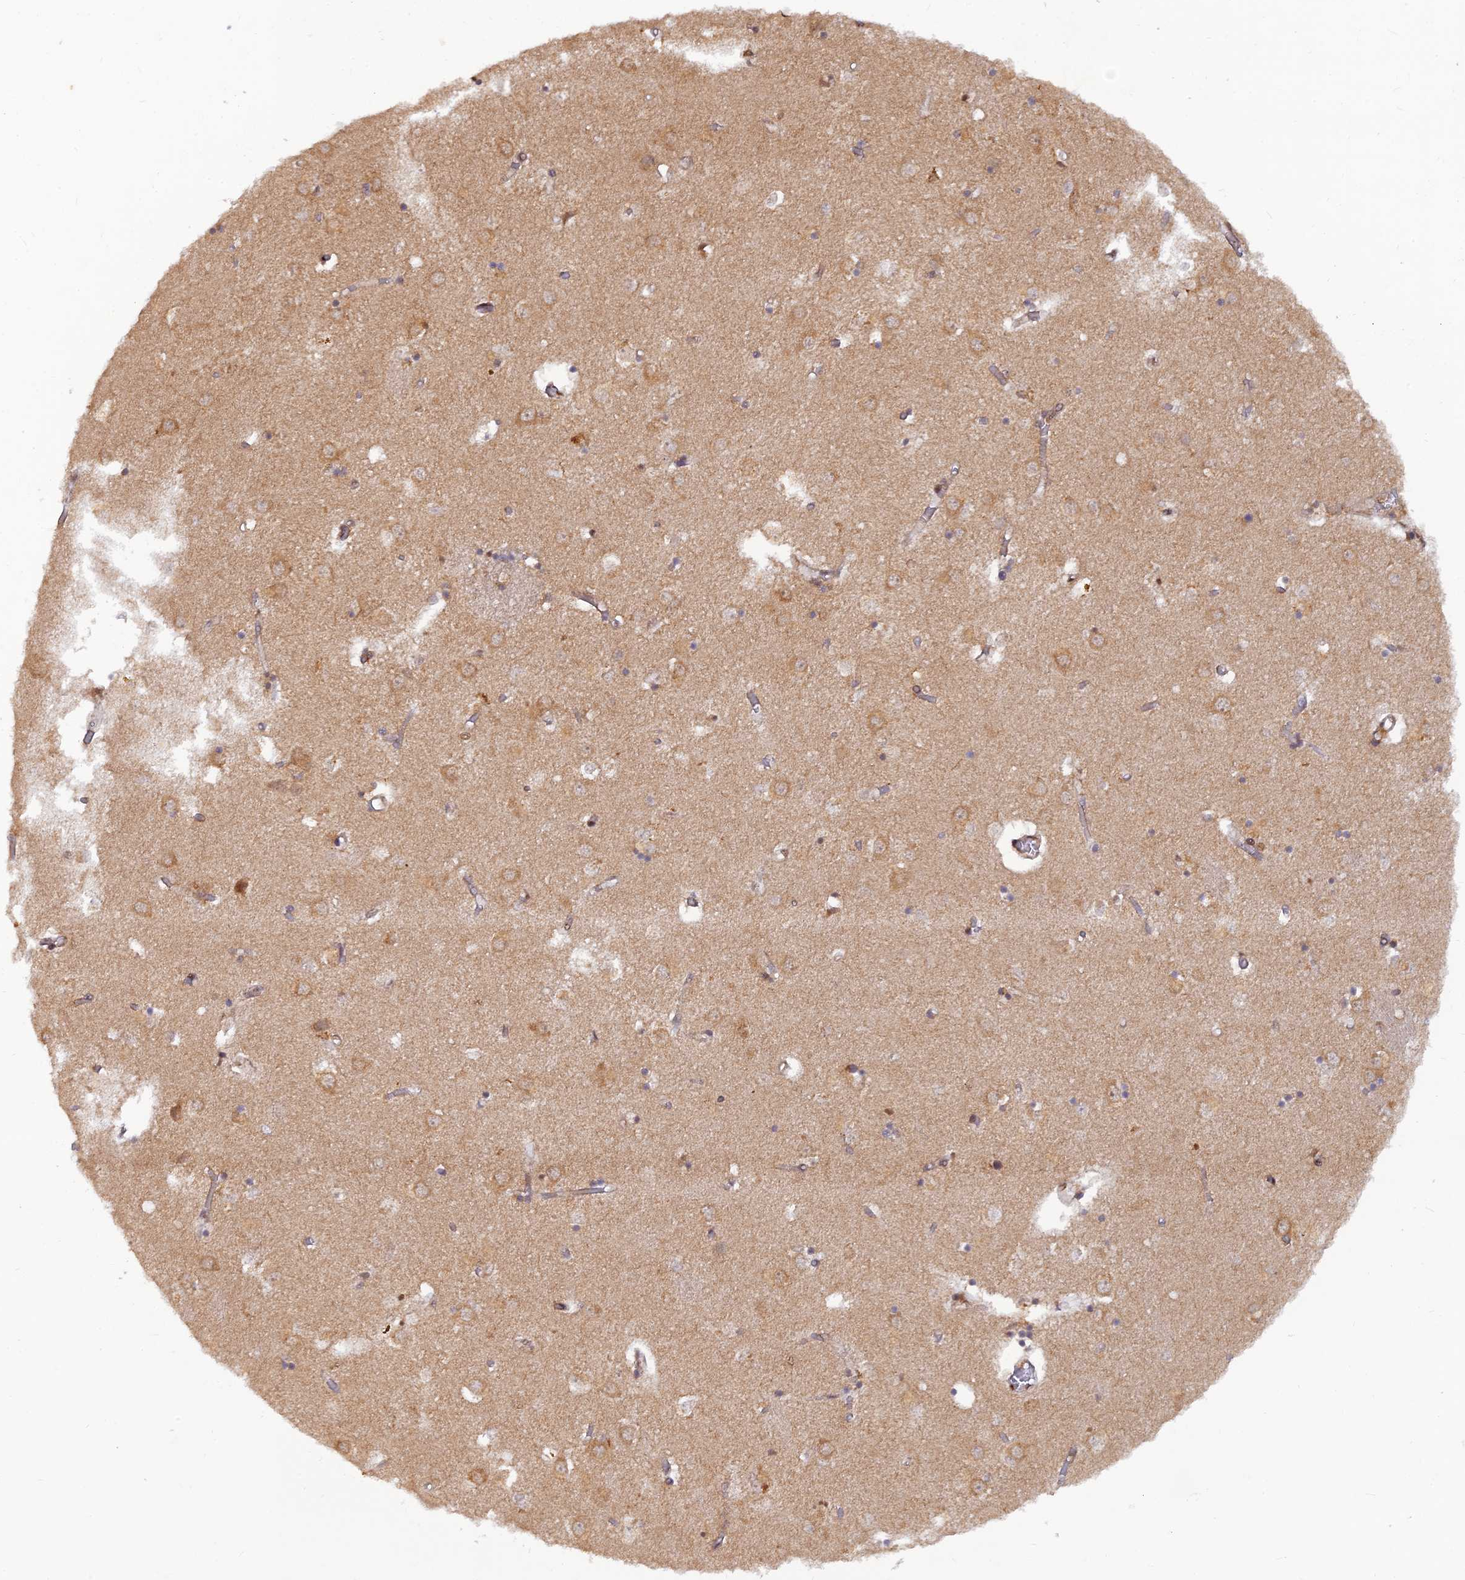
{"staining": {"intensity": "weak", "quantity": "25%-75%", "location": "cytoplasmic/membranous"}, "tissue": "caudate", "cell_type": "Glial cells", "image_type": "normal", "snomed": [{"axis": "morphology", "description": "Normal tissue, NOS"}, {"axis": "topography", "description": "Lateral ventricle wall"}], "caption": "A photomicrograph of caudate stained for a protein demonstrates weak cytoplasmic/membranous brown staining in glial cells. (DAB (3,3'-diaminobenzidine) IHC with brightfield microscopy, high magnification).", "gene": "ZNF565", "patient": {"sex": "male", "age": 70}}